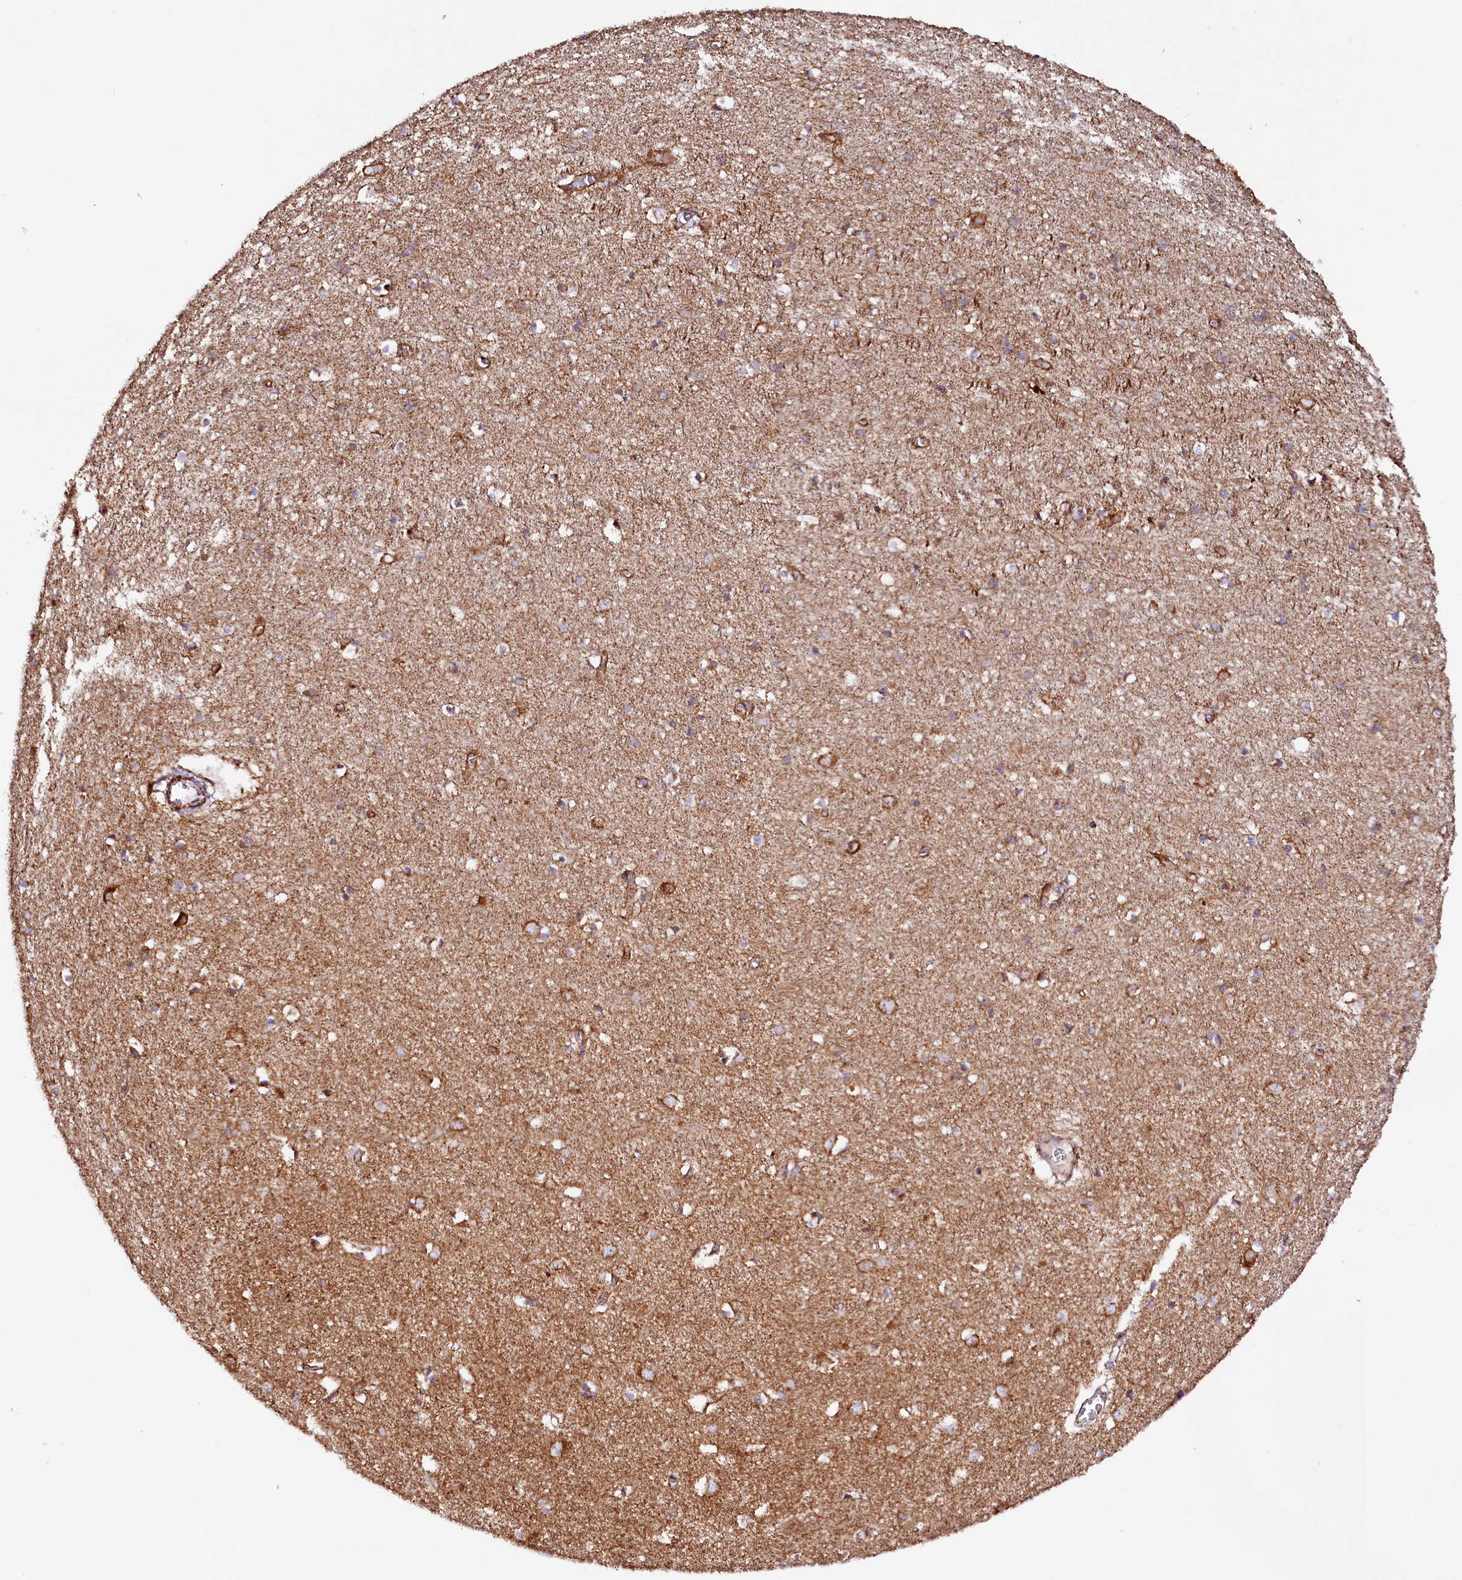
{"staining": {"intensity": "moderate", "quantity": "25%-75%", "location": "cytoplasmic/membranous"}, "tissue": "cerebral cortex", "cell_type": "Endothelial cells", "image_type": "normal", "snomed": [{"axis": "morphology", "description": "Normal tissue, NOS"}, {"axis": "topography", "description": "Cerebral cortex"}], "caption": "Immunohistochemical staining of benign cerebral cortex reveals medium levels of moderate cytoplasmic/membranous positivity in approximately 25%-75% of endothelial cells.", "gene": "APLP2", "patient": {"sex": "female", "age": 64}}